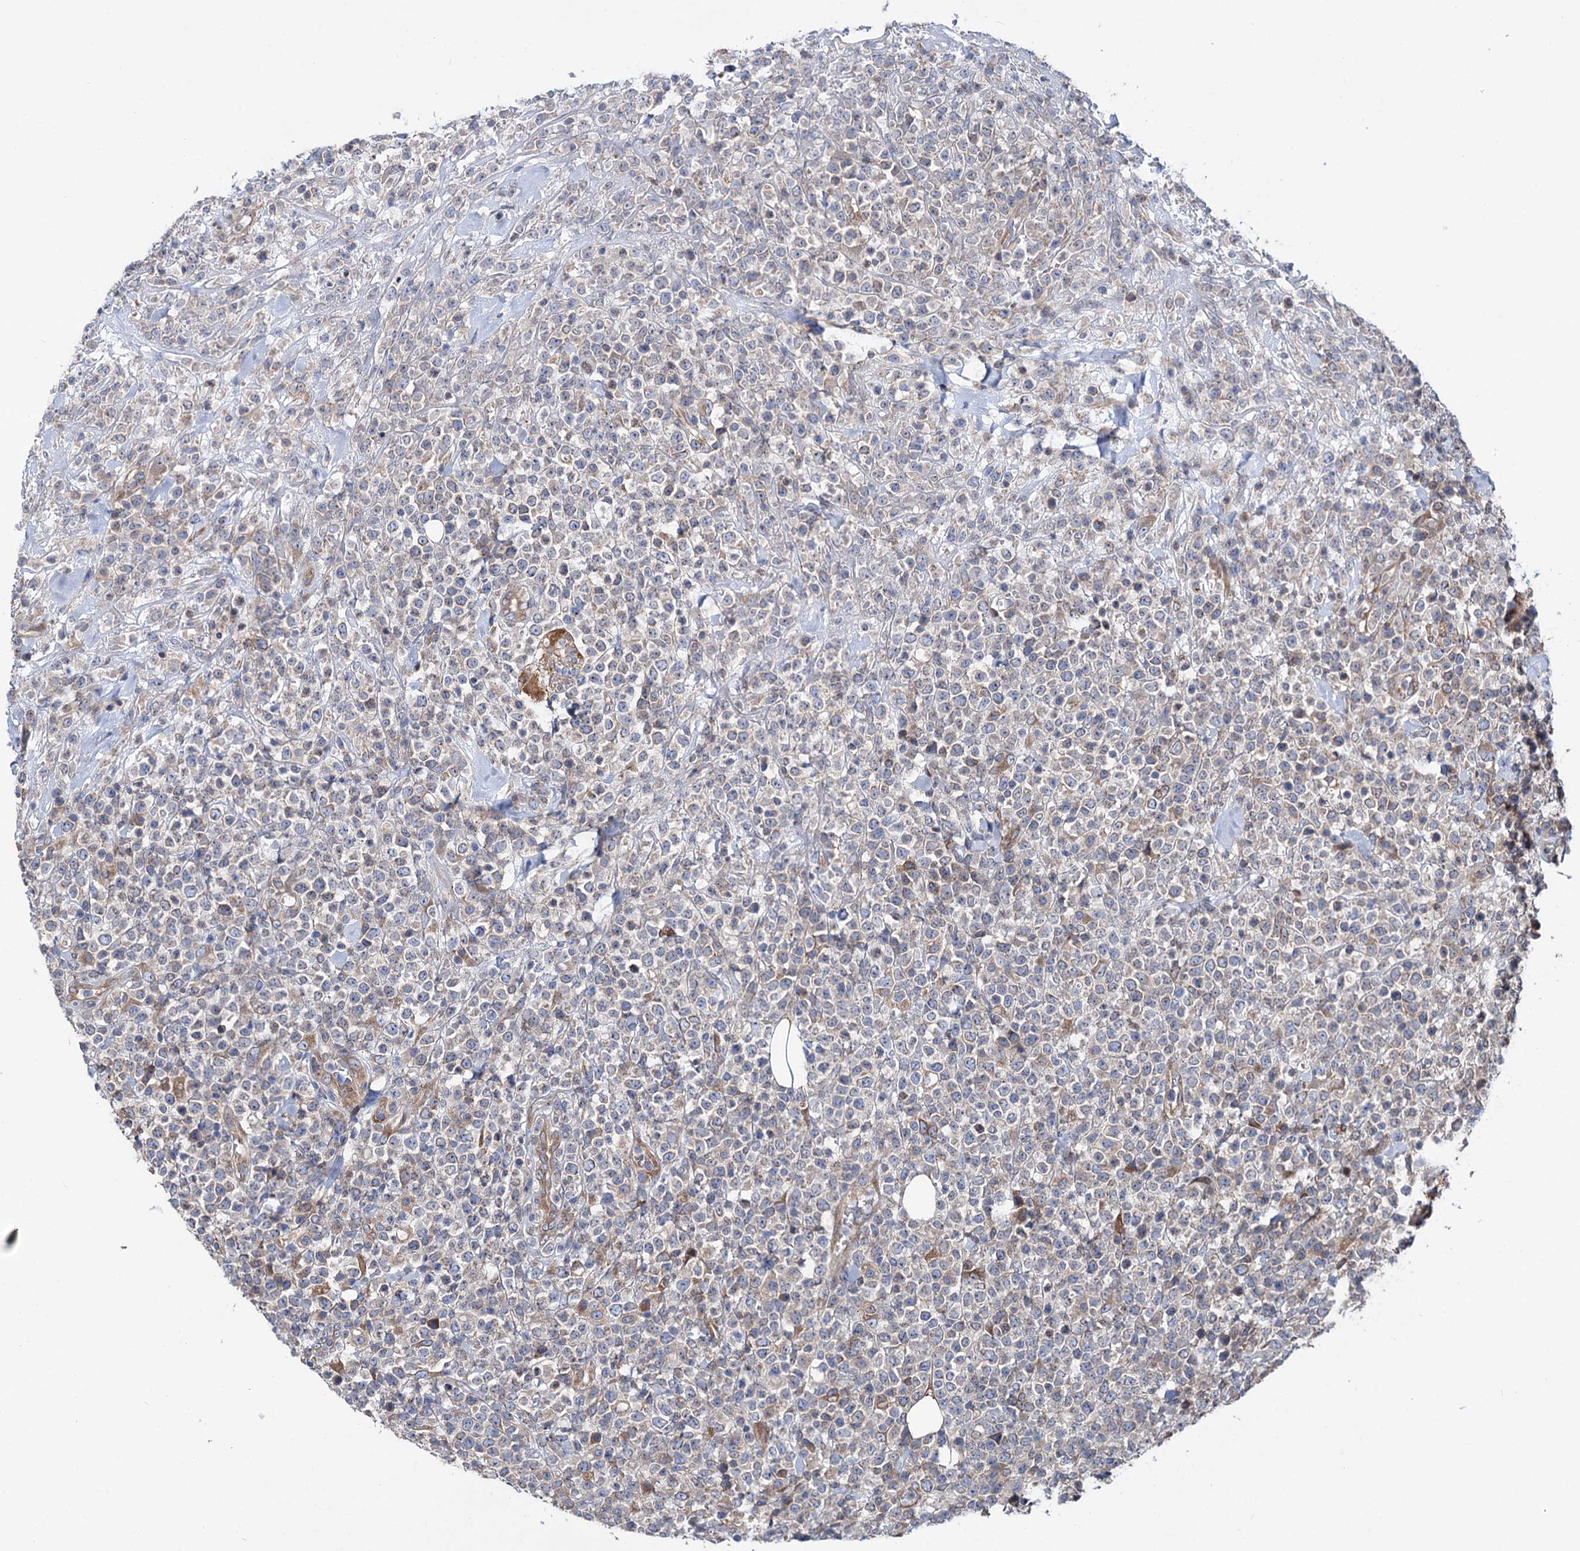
{"staining": {"intensity": "negative", "quantity": "none", "location": "none"}, "tissue": "lymphoma", "cell_type": "Tumor cells", "image_type": "cancer", "snomed": [{"axis": "morphology", "description": "Malignant lymphoma, non-Hodgkin's type, High grade"}, {"axis": "topography", "description": "Colon"}], "caption": "Immunohistochemistry of lymphoma displays no expression in tumor cells. (DAB IHC with hematoxylin counter stain).", "gene": "PTDSS2", "patient": {"sex": "female", "age": 53}}